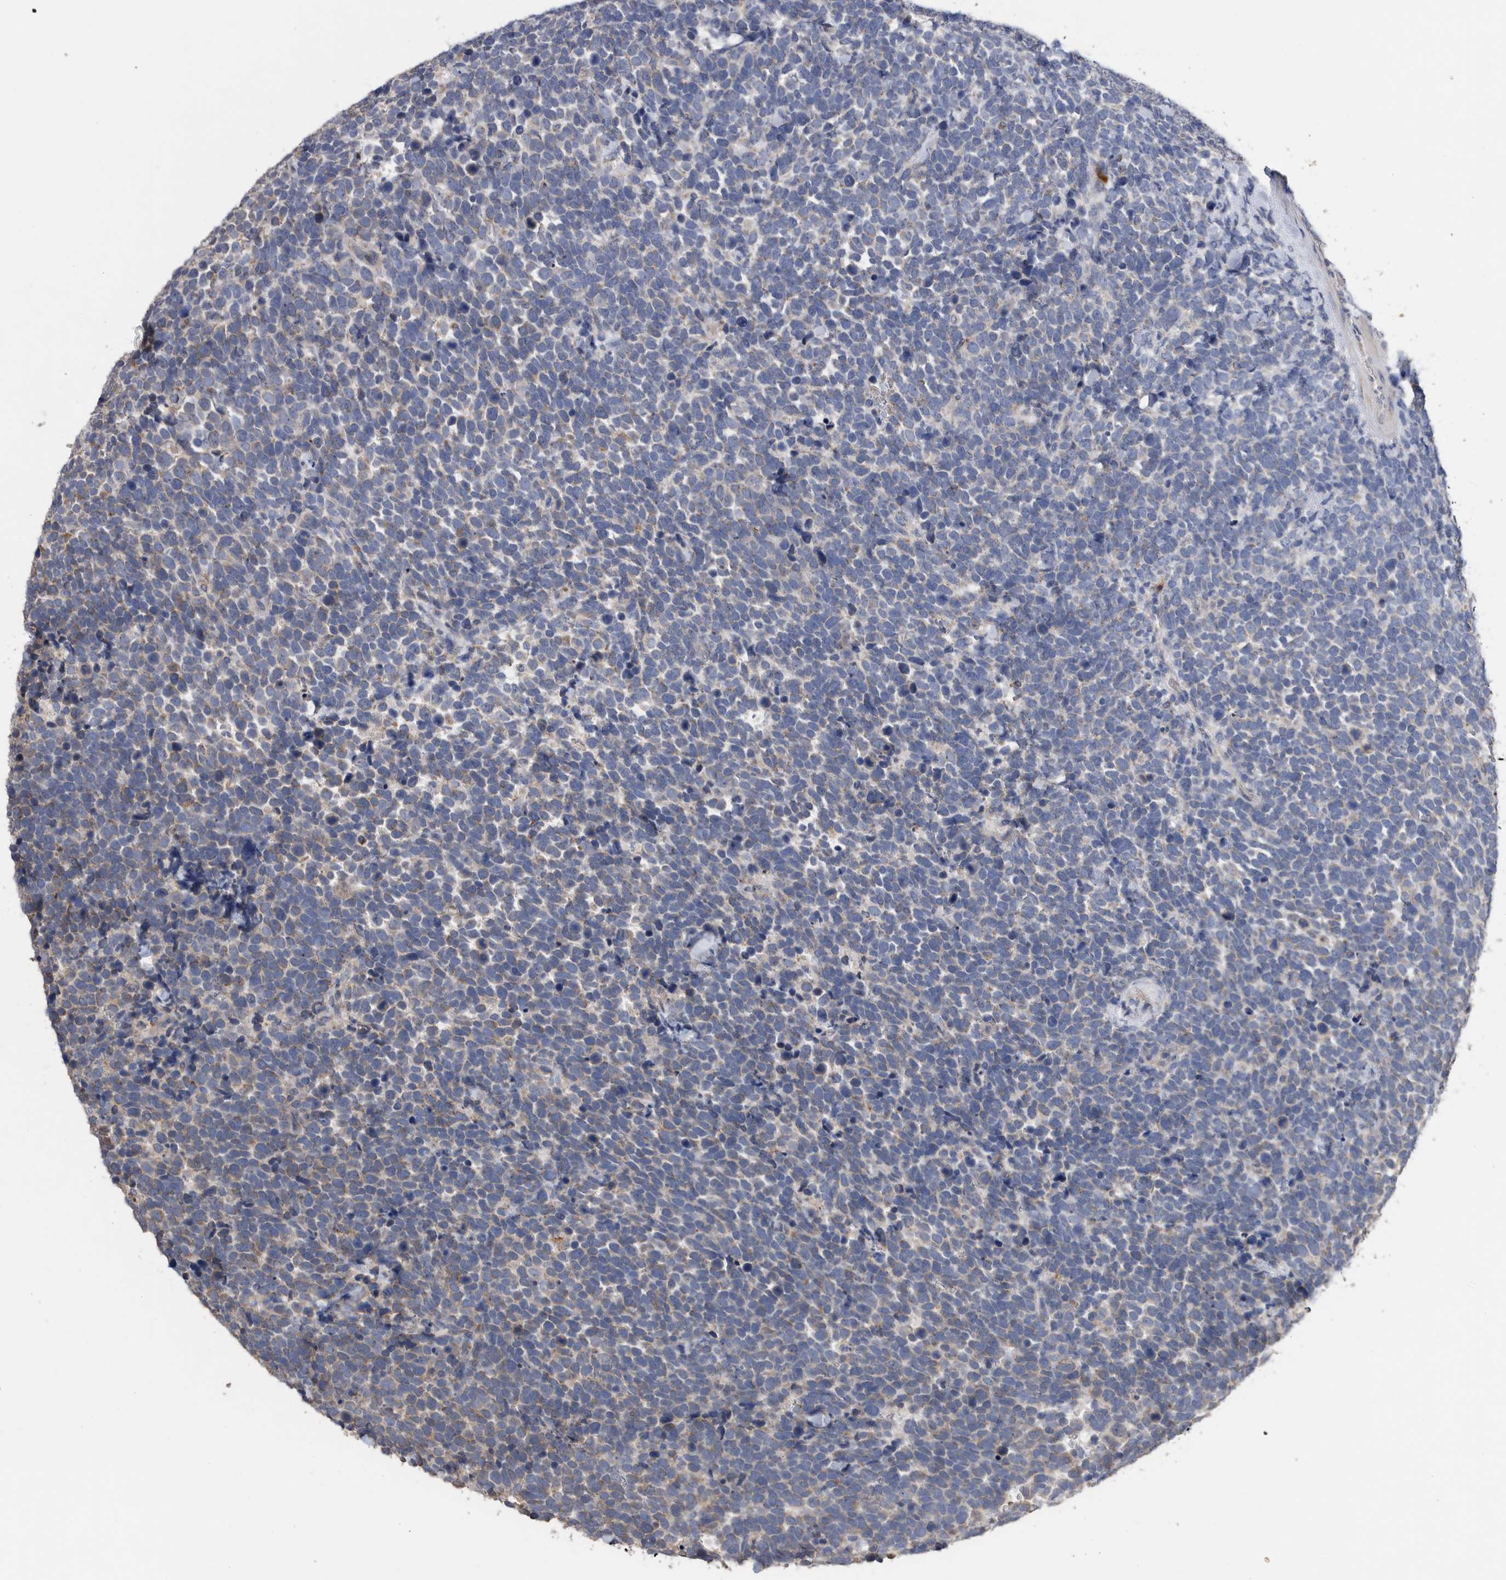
{"staining": {"intensity": "weak", "quantity": "25%-75%", "location": "cytoplasmic/membranous"}, "tissue": "urothelial cancer", "cell_type": "Tumor cells", "image_type": "cancer", "snomed": [{"axis": "morphology", "description": "Urothelial carcinoma, High grade"}, {"axis": "topography", "description": "Urinary bladder"}], "caption": "High-grade urothelial carcinoma was stained to show a protein in brown. There is low levels of weak cytoplasmic/membranous positivity in approximately 25%-75% of tumor cells. (DAB IHC with brightfield microscopy, high magnification).", "gene": "CRISPLD2", "patient": {"sex": "female", "age": 82}}